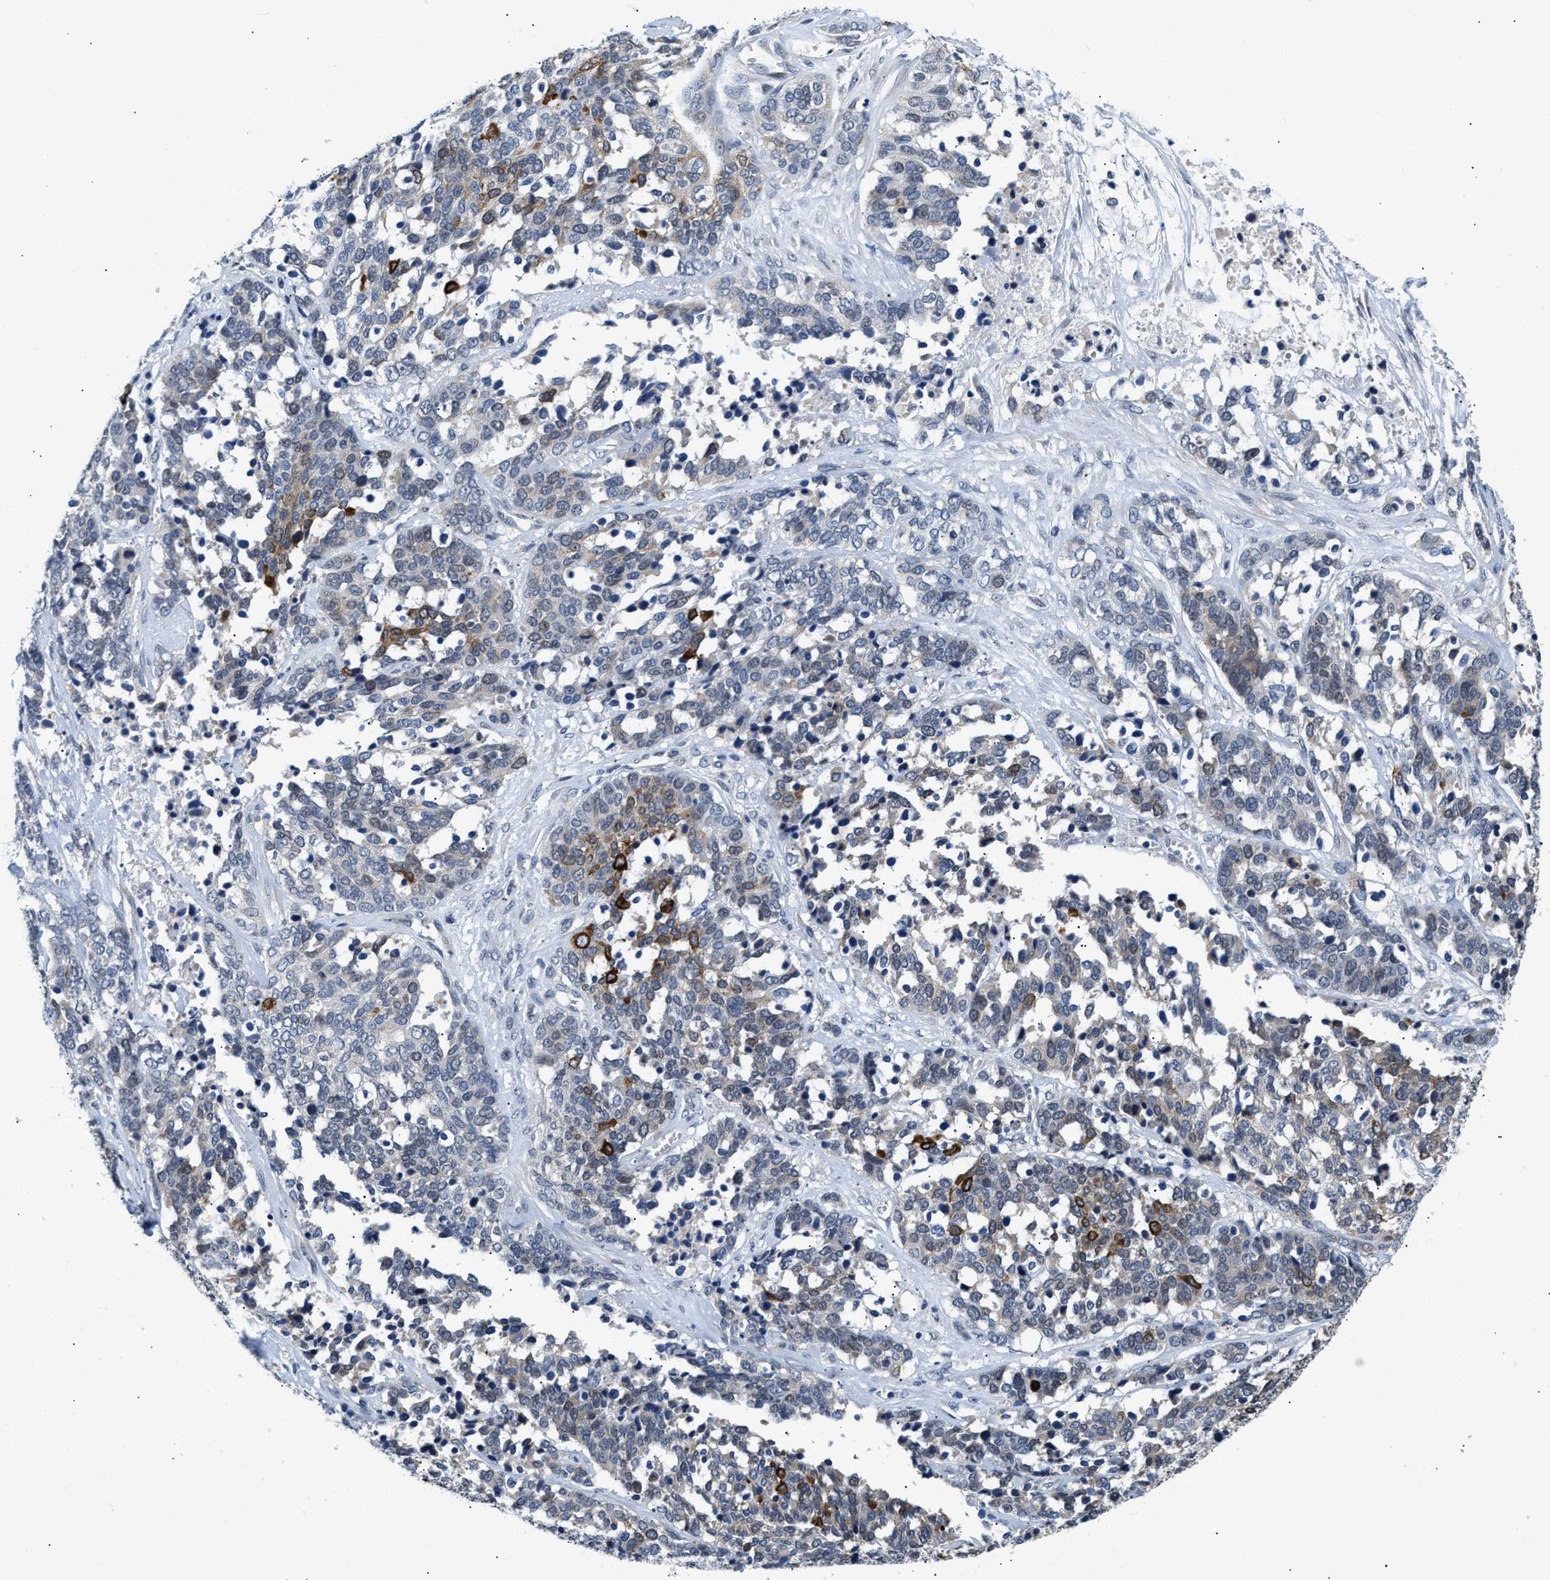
{"staining": {"intensity": "strong", "quantity": "<25%", "location": "cytoplasmic/membranous"}, "tissue": "ovarian cancer", "cell_type": "Tumor cells", "image_type": "cancer", "snomed": [{"axis": "morphology", "description": "Cystadenocarcinoma, serous, NOS"}, {"axis": "topography", "description": "Ovary"}], "caption": "IHC micrograph of neoplastic tissue: human ovarian serous cystadenocarcinoma stained using immunohistochemistry reveals medium levels of strong protein expression localized specifically in the cytoplasmic/membranous of tumor cells, appearing as a cytoplasmic/membranous brown color.", "gene": "CLGN", "patient": {"sex": "female", "age": 44}}